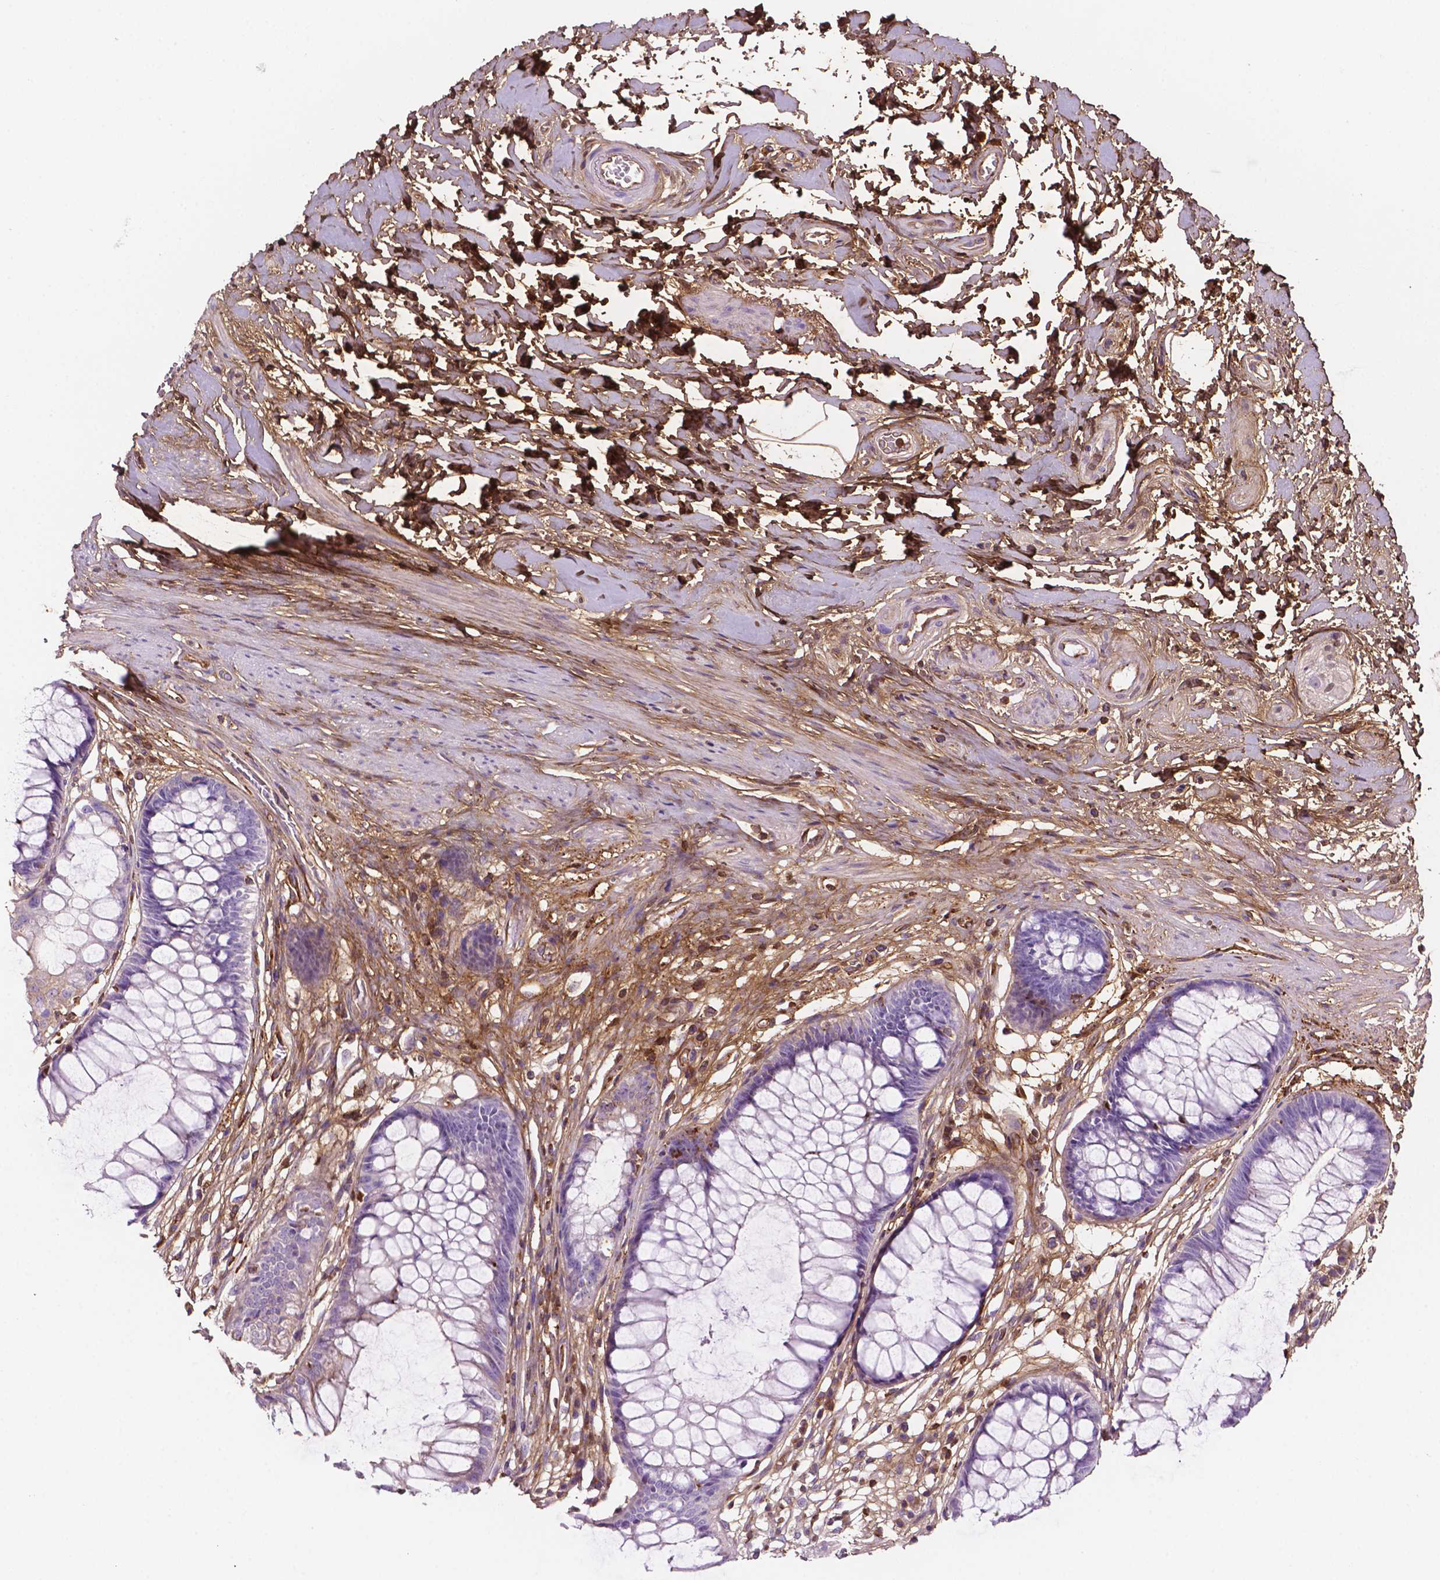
{"staining": {"intensity": "negative", "quantity": "none", "location": "none"}, "tissue": "rectum", "cell_type": "Glandular cells", "image_type": "normal", "snomed": [{"axis": "morphology", "description": "Normal tissue, NOS"}, {"axis": "topography", "description": "Smooth muscle"}, {"axis": "topography", "description": "Rectum"}], "caption": "Protein analysis of benign rectum displays no significant staining in glandular cells.", "gene": "DCN", "patient": {"sex": "male", "age": 53}}